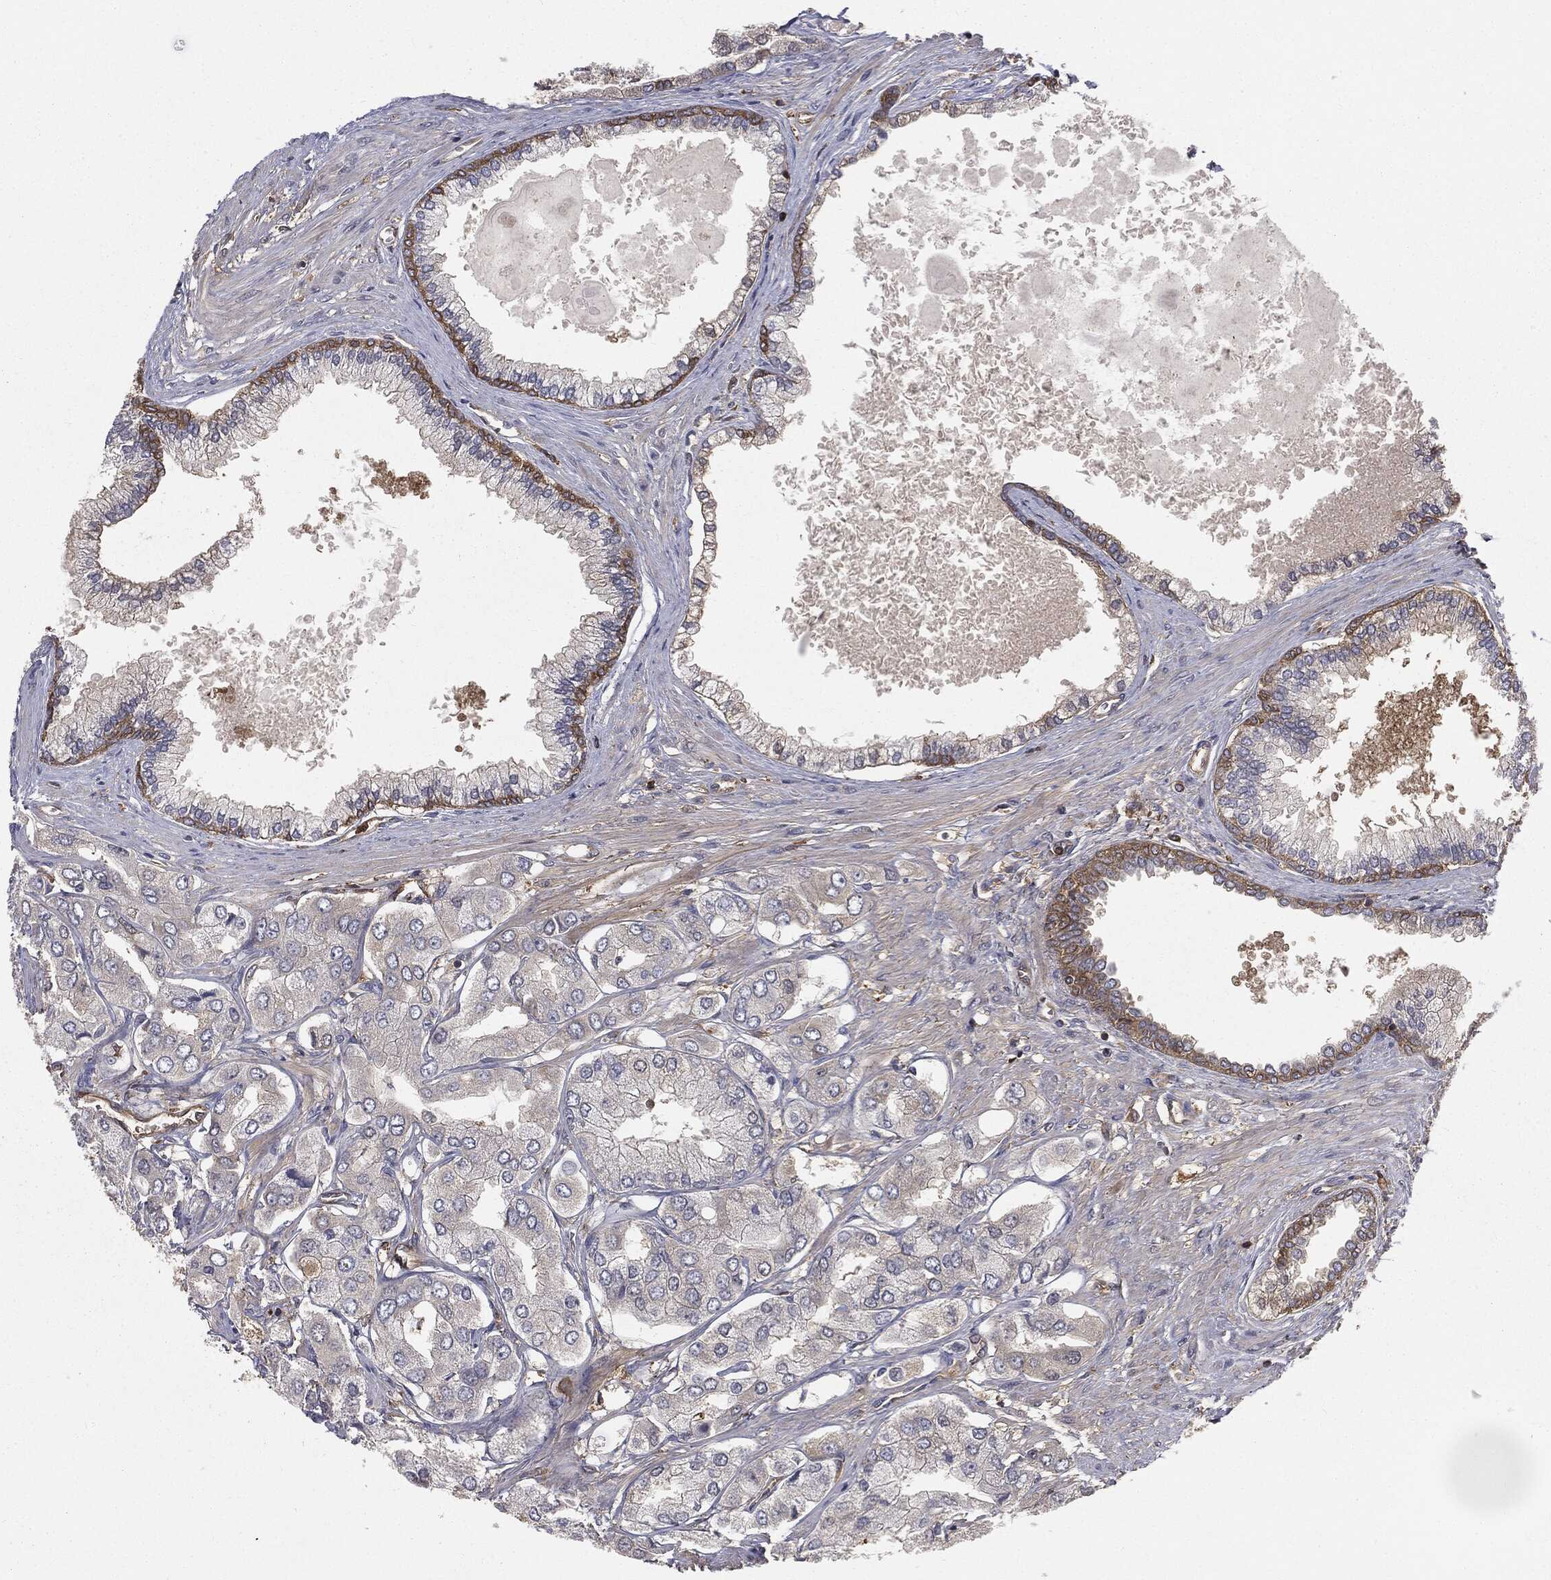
{"staining": {"intensity": "weak", "quantity": "<25%", "location": "cytoplasmic/membranous"}, "tissue": "prostate cancer", "cell_type": "Tumor cells", "image_type": "cancer", "snomed": [{"axis": "morphology", "description": "Adenocarcinoma, Low grade"}, {"axis": "topography", "description": "Prostate"}], "caption": "The immunohistochemistry histopathology image has no significant positivity in tumor cells of prostate adenocarcinoma (low-grade) tissue.", "gene": "GNB5", "patient": {"sex": "male", "age": 69}}